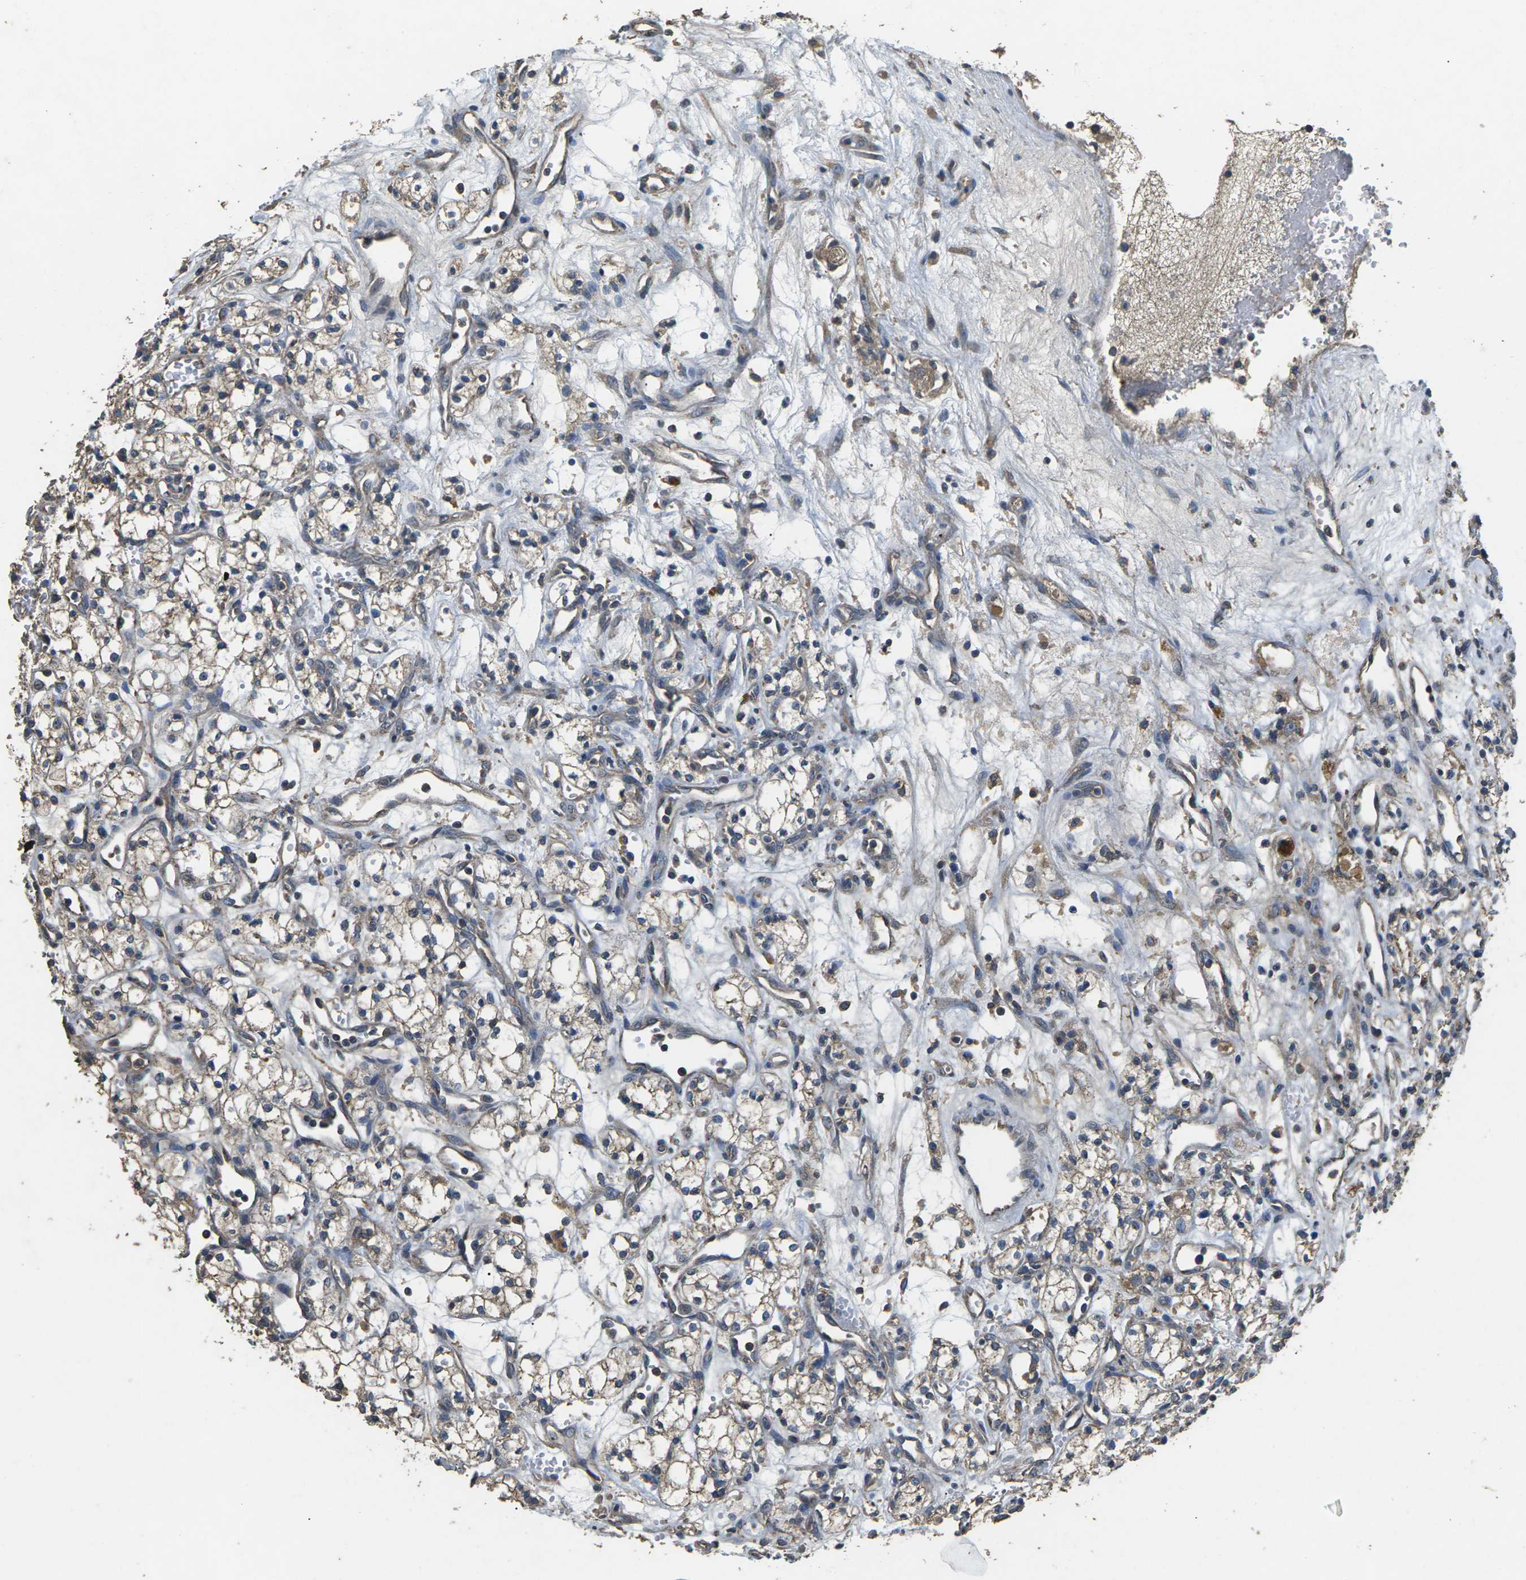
{"staining": {"intensity": "moderate", "quantity": "25%-75%", "location": "cytoplasmic/membranous"}, "tissue": "renal cancer", "cell_type": "Tumor cells", "image_type": "cancer", "snomed": [{"axis": "morphology", "description": "Adenocarcinoma, NOS"}, {"axis": "topography", "description": "Kidney"}], "caption": "The micrograph exhibits a brown stain indicating the presence of a protein in the cytoplasmic/membranous of tumor cells in renal adenocarcinoma.", "gene": "B4GAT1", "patient": {"sex": "male", "age": 59}}